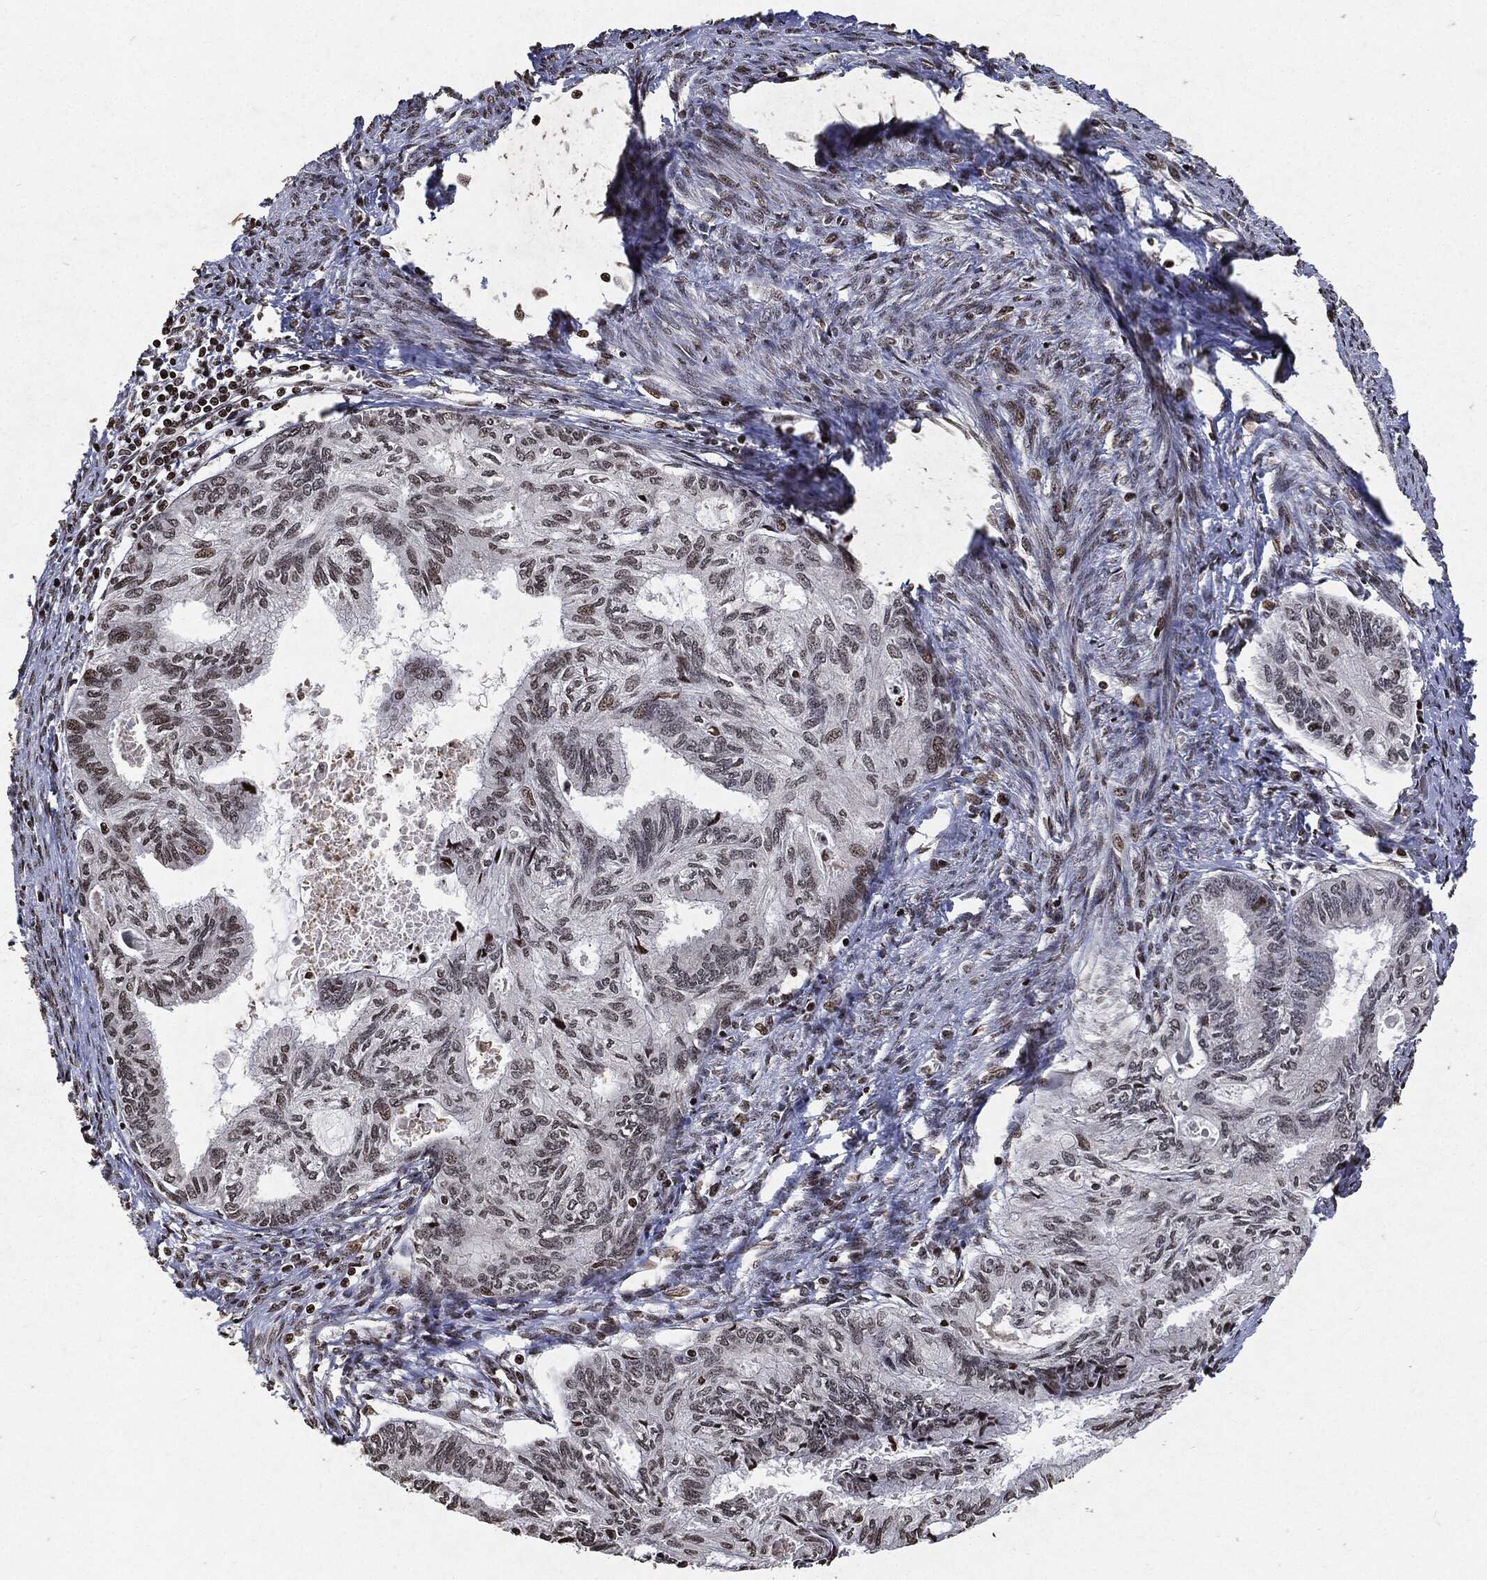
{"staining": {"intensity": "moderate", "quantity": "<25%", "location": "nuclear"}, "tissue": "endometrial cancer", "cell_type": "Tumor cells", "image_type": "cancer", "snomed": [{"axis": "morphology", "description": "Adenocarcinoma, NOS"}, {"axis": "topography", "description": "Endometrium"}], "caption": "A brown stain shows moderate nuclear staining of a protein in human adenocarcinoma (endometrial) tumor cells.", "gene": "JUN", "patient": {"sex": "female", "age": 86}}